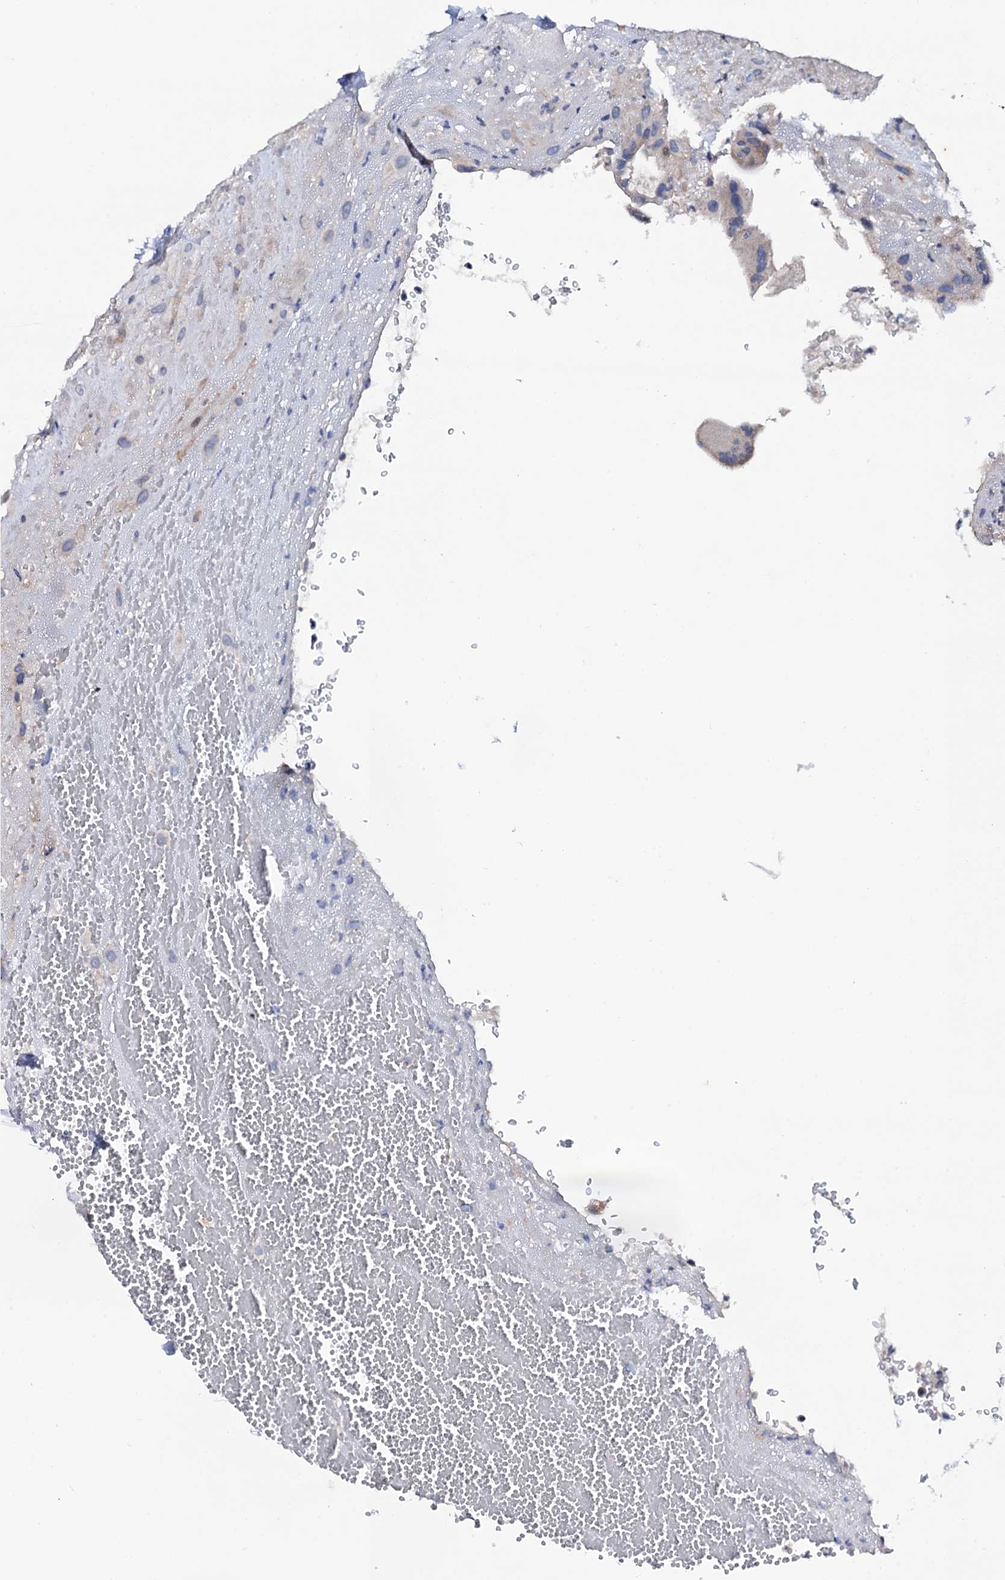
{"staining": {"intensity": "weak", "quantity": "<25%", "location": "cytoplasmic/membranous"}, "tissue": "placenta", "cell_type": "Decidual cells", "image_type": "normal", "snomed": [{"axis": "morphology", "description": "Normal tissue, NOS"}, {"axis": "topography", "description": "Placenta"}], "caption": "Immunohistochemistry image of unremarkable human placenta stained for a protein (brown), which displays no staining in decidual cells. (DAB immunohistochemistry with hematoxylin counter stain).", "gene": "MRPL48", "patient": {"sex": "female", "age": 35}}